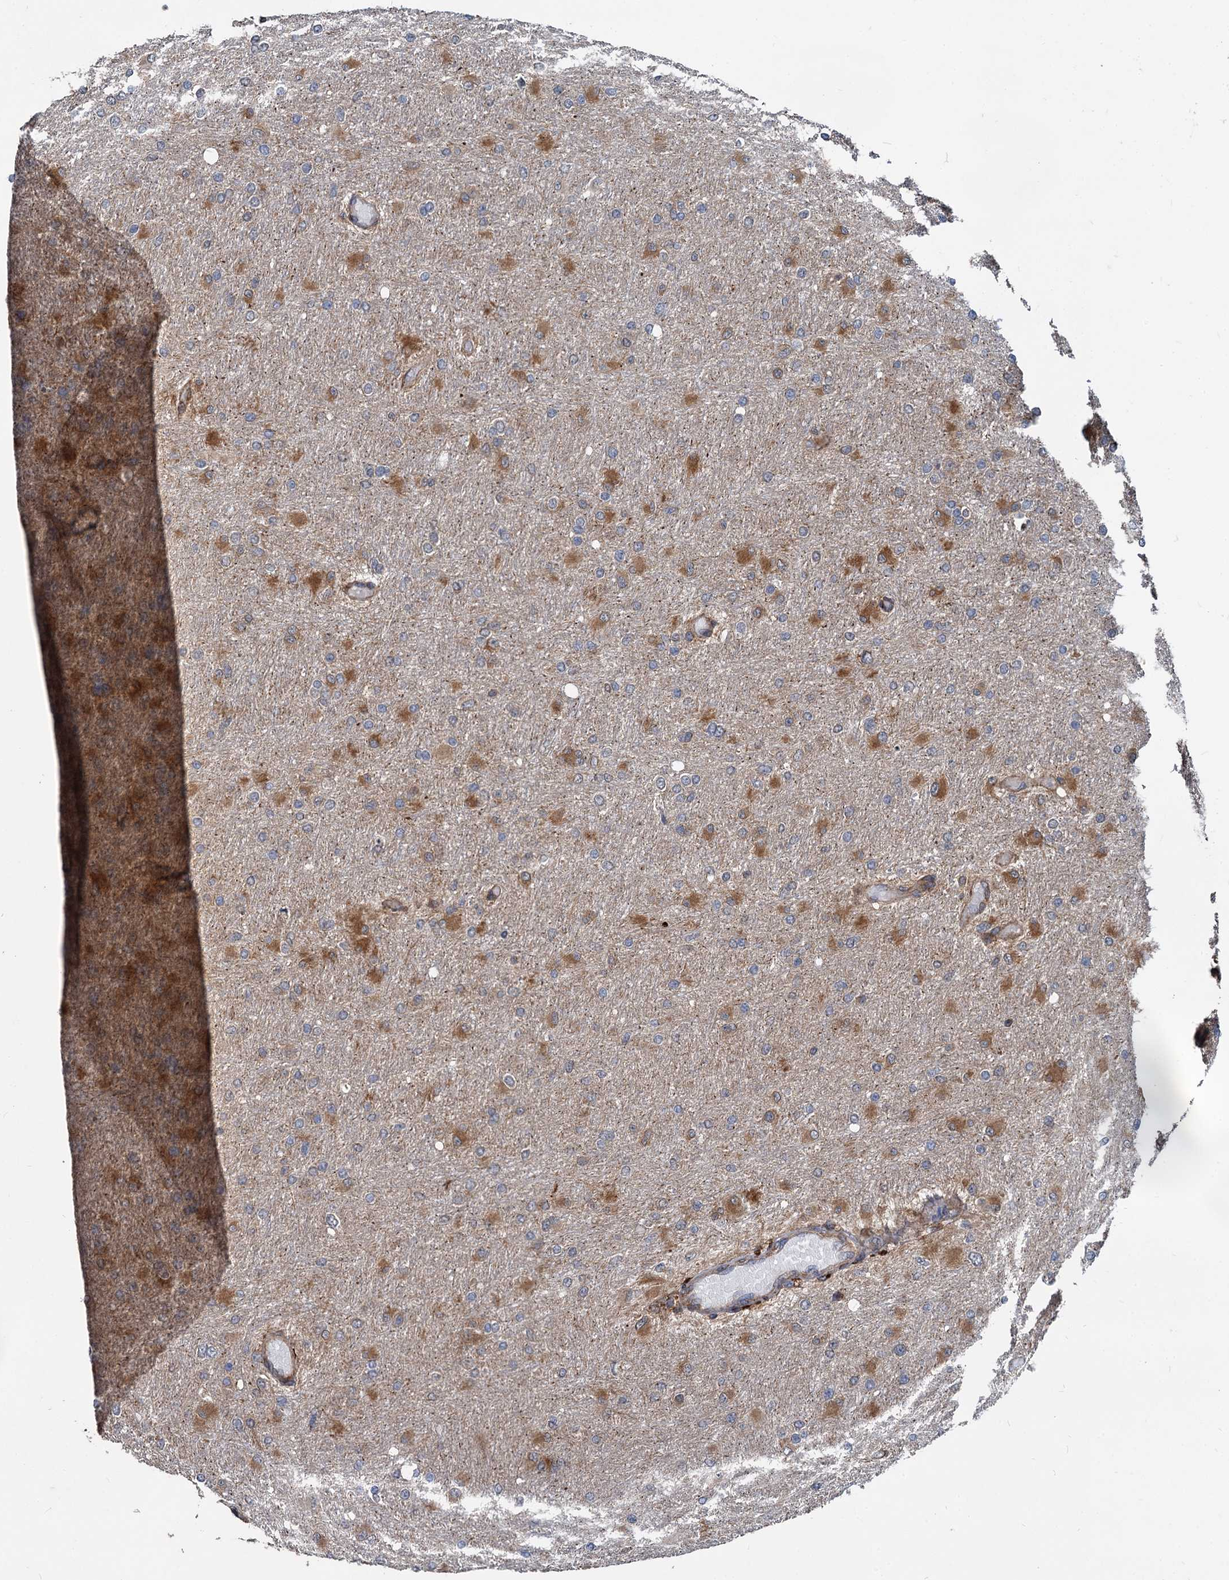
{"staining": {"intensity": "strong", "quantity": "25%-75%", "location": "cytoplasmic/membranous"}, "tissue": "glioma", "cell_type": "Tumor cells", "image_type": "cancer", "snomed": [{"axis": "morphology", "description": "Glioma, malignant, High grade"}, {"axis": "topography", "description": "Cerebral cortex"}], "caption": "Immunohistochemistry of glioma shows high levels of strong cytoplasmic/membranous staining in about 25%-75% of tumor cells.", "gene": "STIM1", "patient": {"sex": "female", "age": 36}}